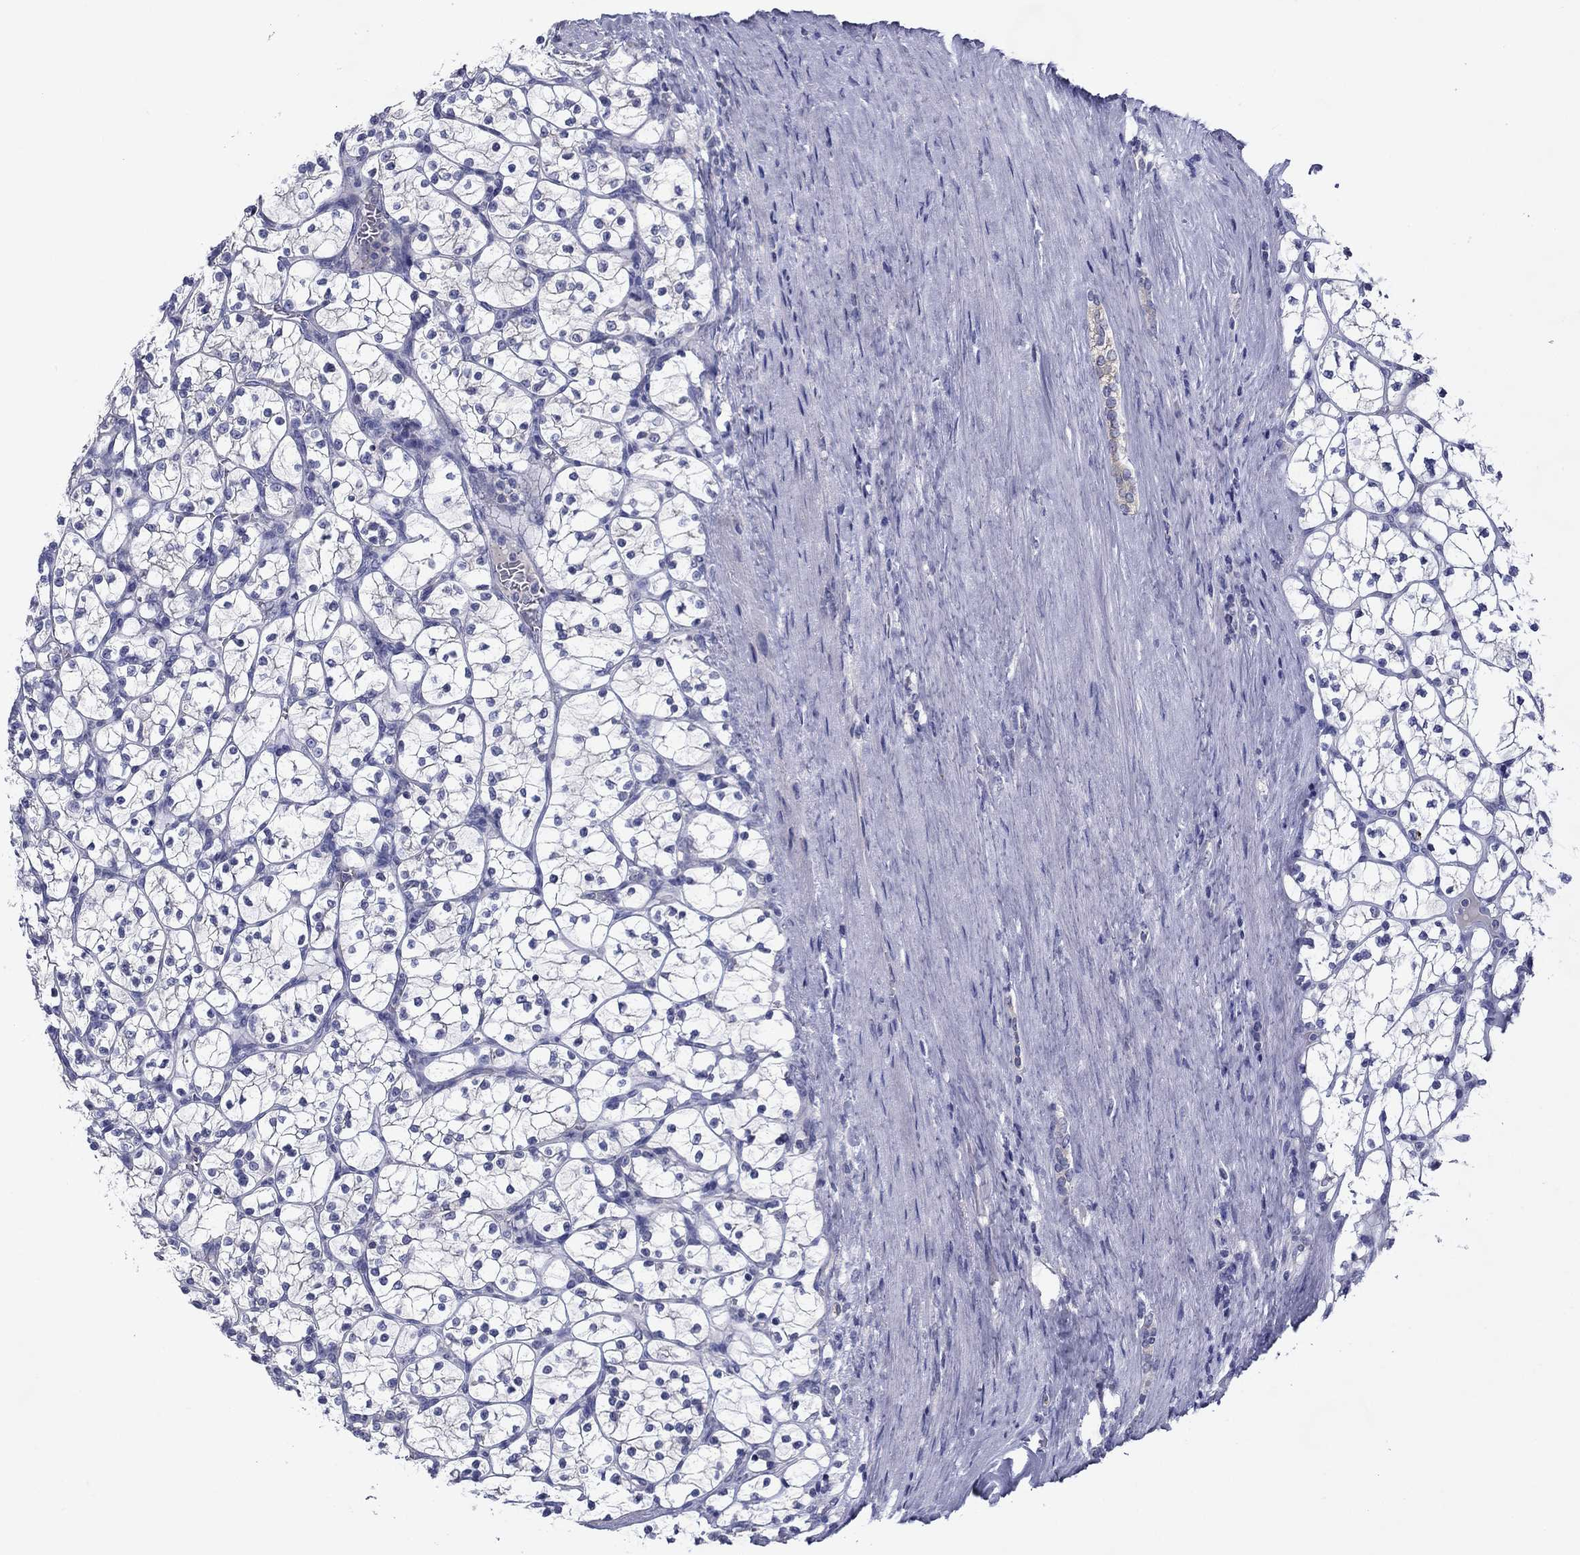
{"staining": {"intensity": "negative", "quantity": "none", "location": "none"}, "tissue": "renal cancer", "cell_type": "Tumor cells", "image_type": "cancer", "snomed": [{"axis": "morphology", "description": "Adenocarcinoma, NOS"}, {"axis": "topography", "description": "Kidney"}], "caption": "A micrograph of human renal cancer is negative for staining in tumor cells.", "gene": "SPATA7", "patient": {"sex": "female", "age": 89}}